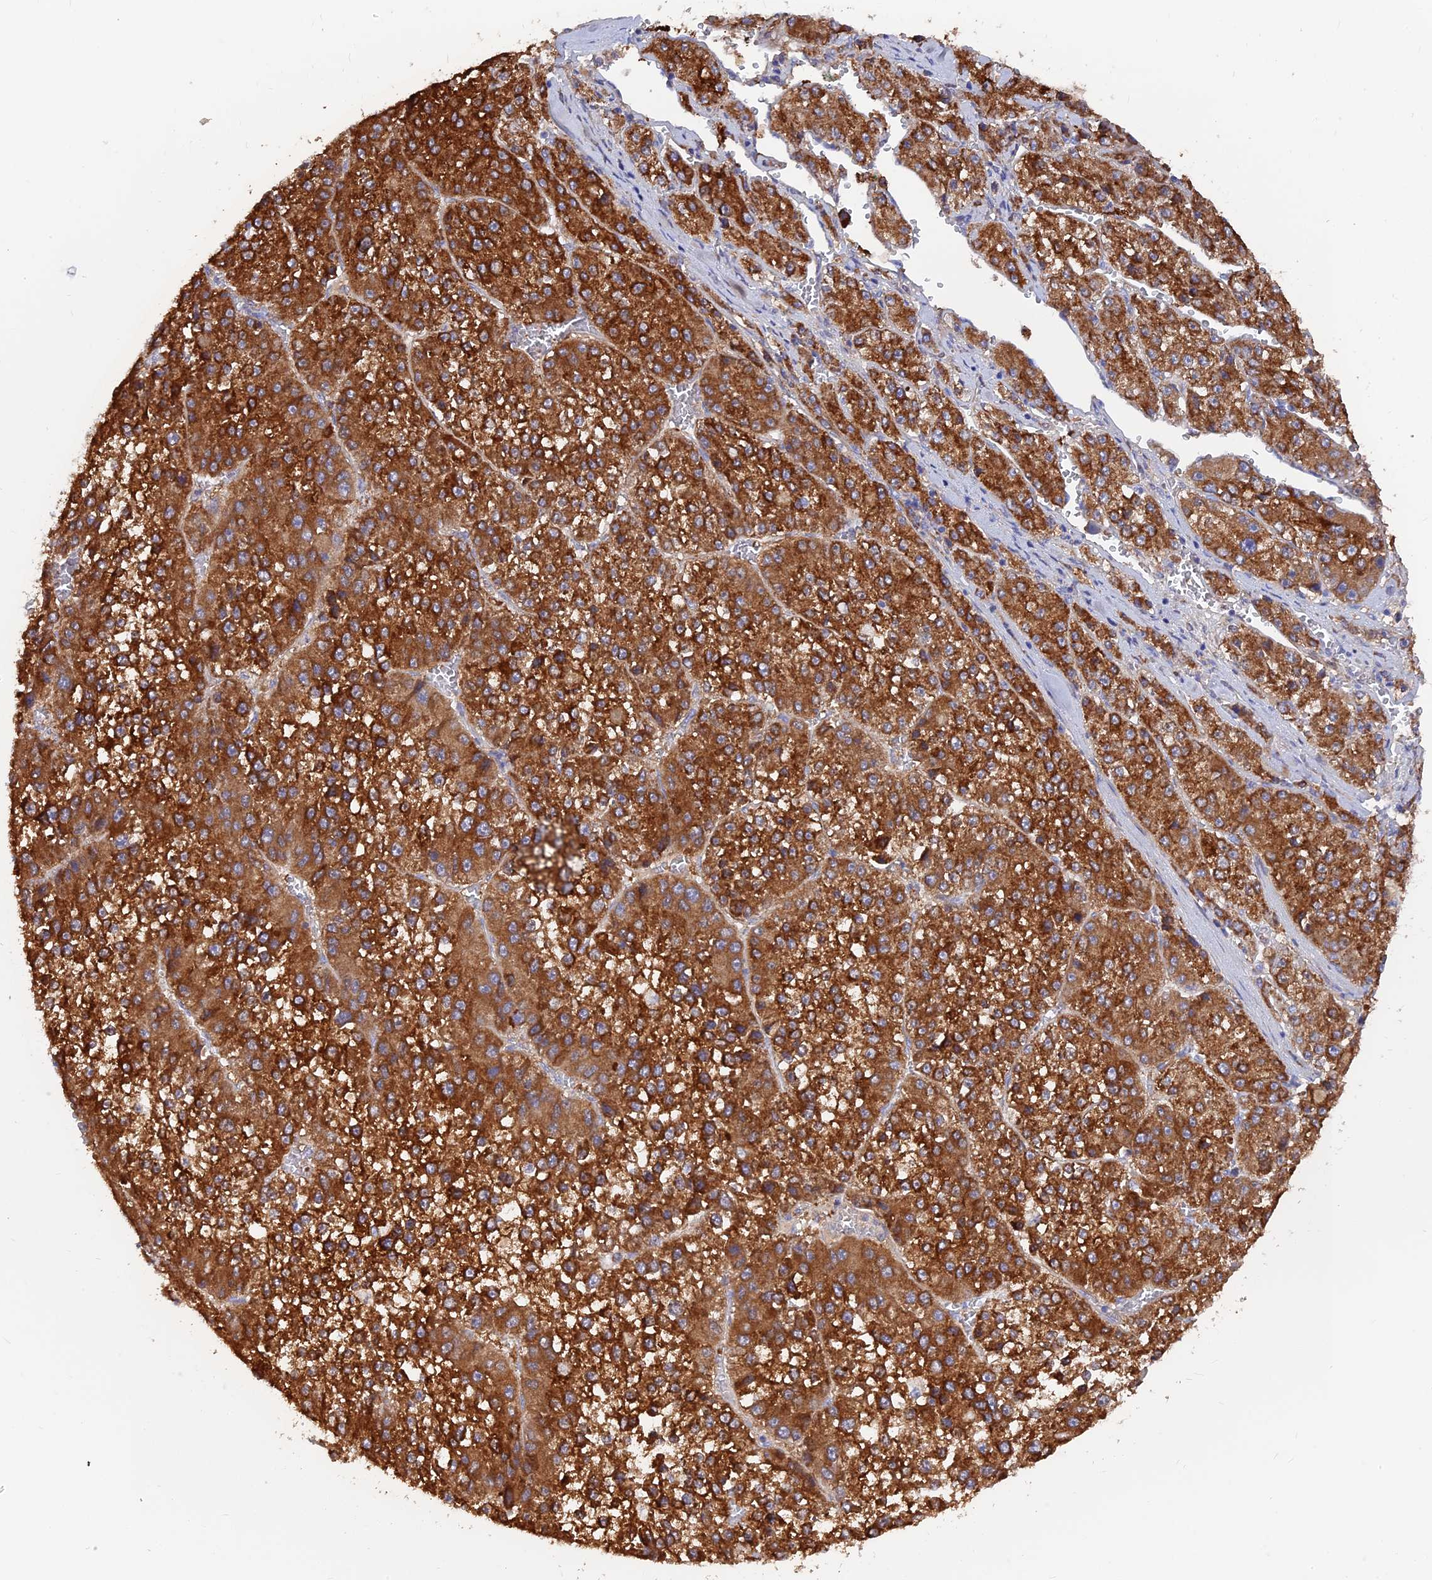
{"staining": {"intensity": "strong", "quantity": ">75%", "location": "cytoplasmic/membranous"}, "tissue": "liver cancer", "cell_type": "Tumor cells", "image_type": "cancer", "snomed": [{"axis": "morphology", "description": "Carcinoma, Hepatocellular, NOS"}, {"axis": "topography", "description": "Liver"}], "caption": "Brown immunohistochemical staining in human hepatocellular carcinoma (liver) shows strong cytoplasmic/membranous expression in approximately >75% of tumor cells.", "gene": "TIGD6", "patient": {"sex": "female", "age": 73}}